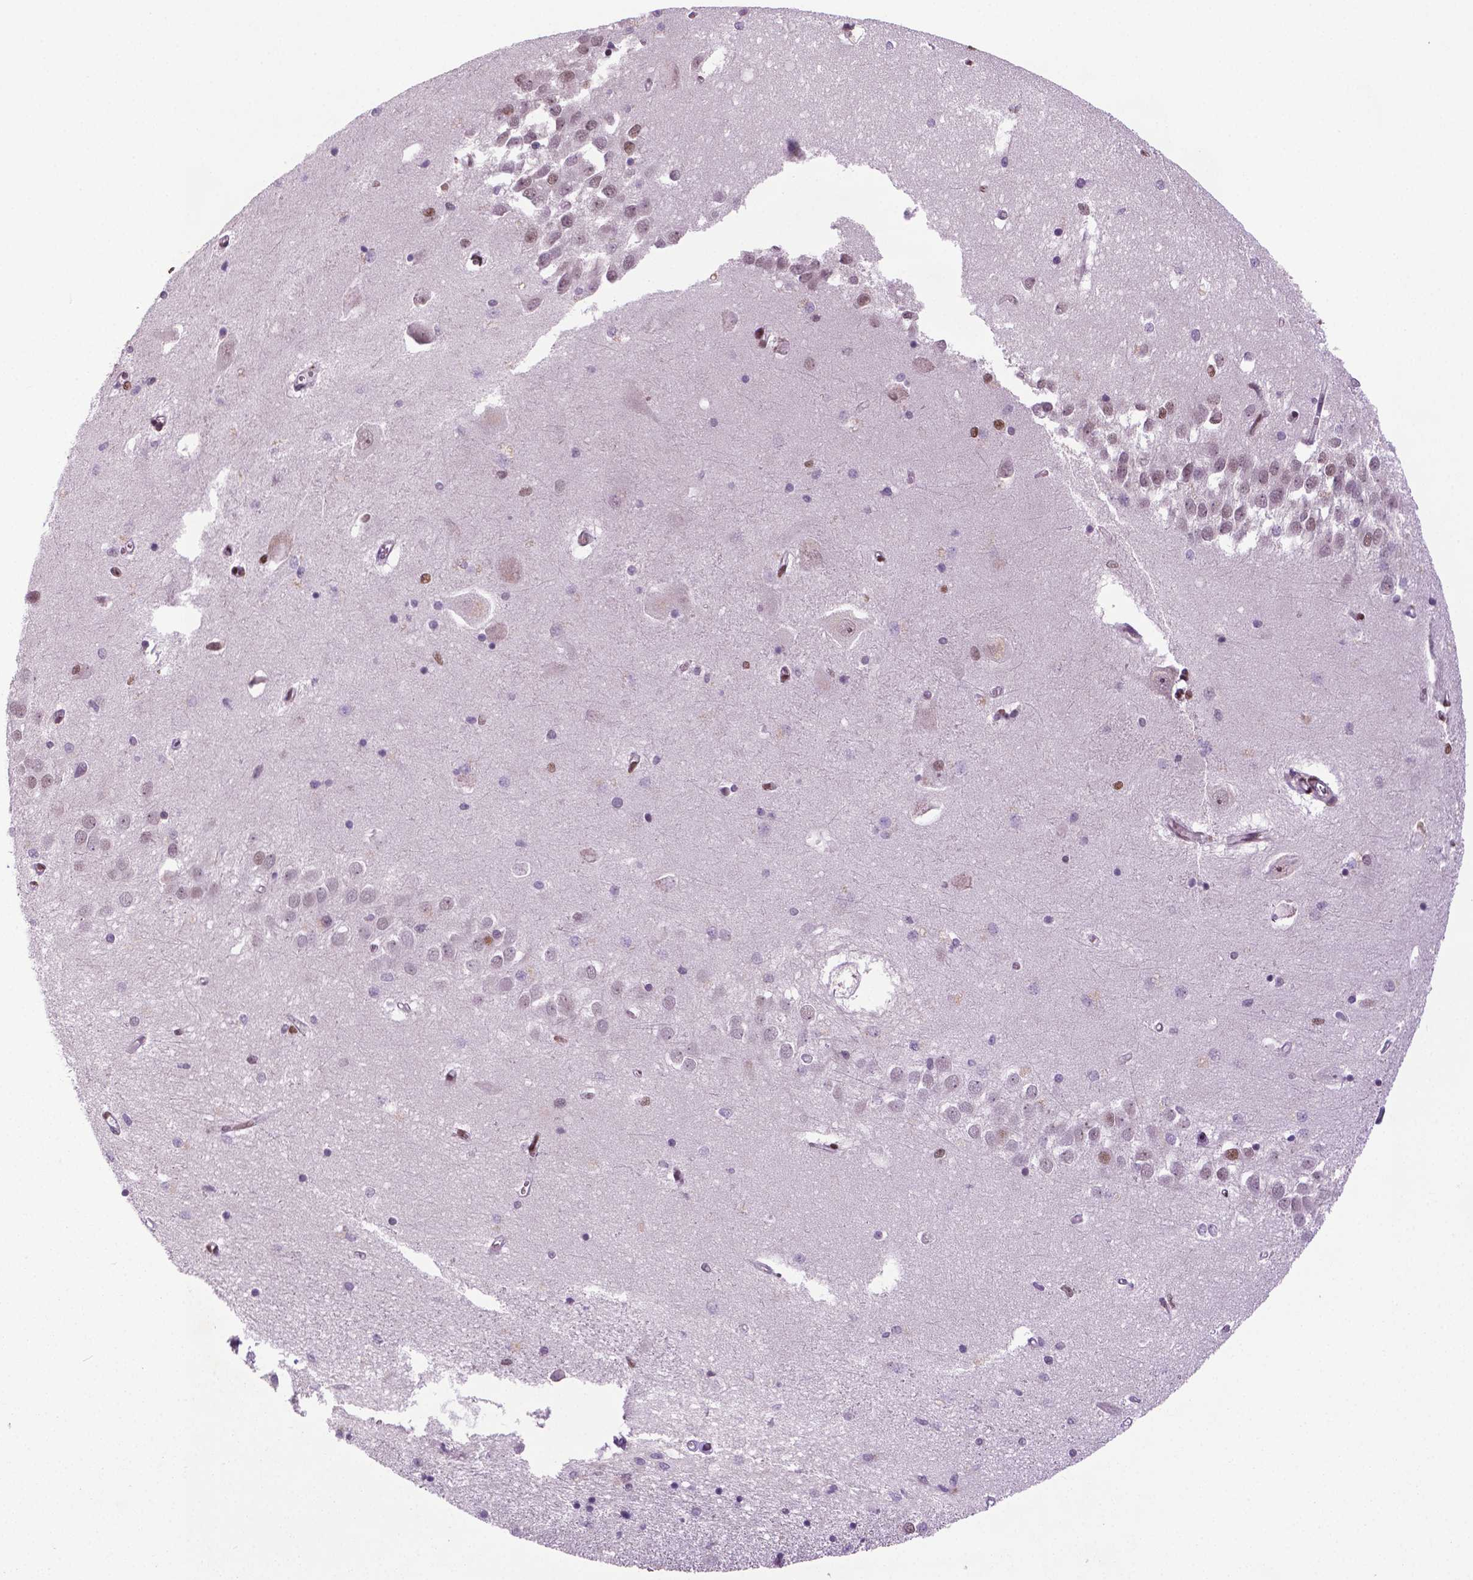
{"staining": {"intensity": "moderate", "quantity": "<25%", "location": "nuclear"}, "tissue": "hippocampus", "cell_type": "Glial cells", "image_type": "normal", "snomed": [{"axis": "morphology", "description": "Normal tissue, NOS"}, {"axis": "topography", "description": "Lateral ventricle wall"}, {"axis": "topography", "description": "Hippocampus"}], "caption": "Protein staining displays moderate nuclear staining in about <25% of glial cells in normal hippocampus. (IHC, brightfield microscopy, high magnification).", "gene": "SIRT6", "patient": {"sex": "female", "age": 63}}